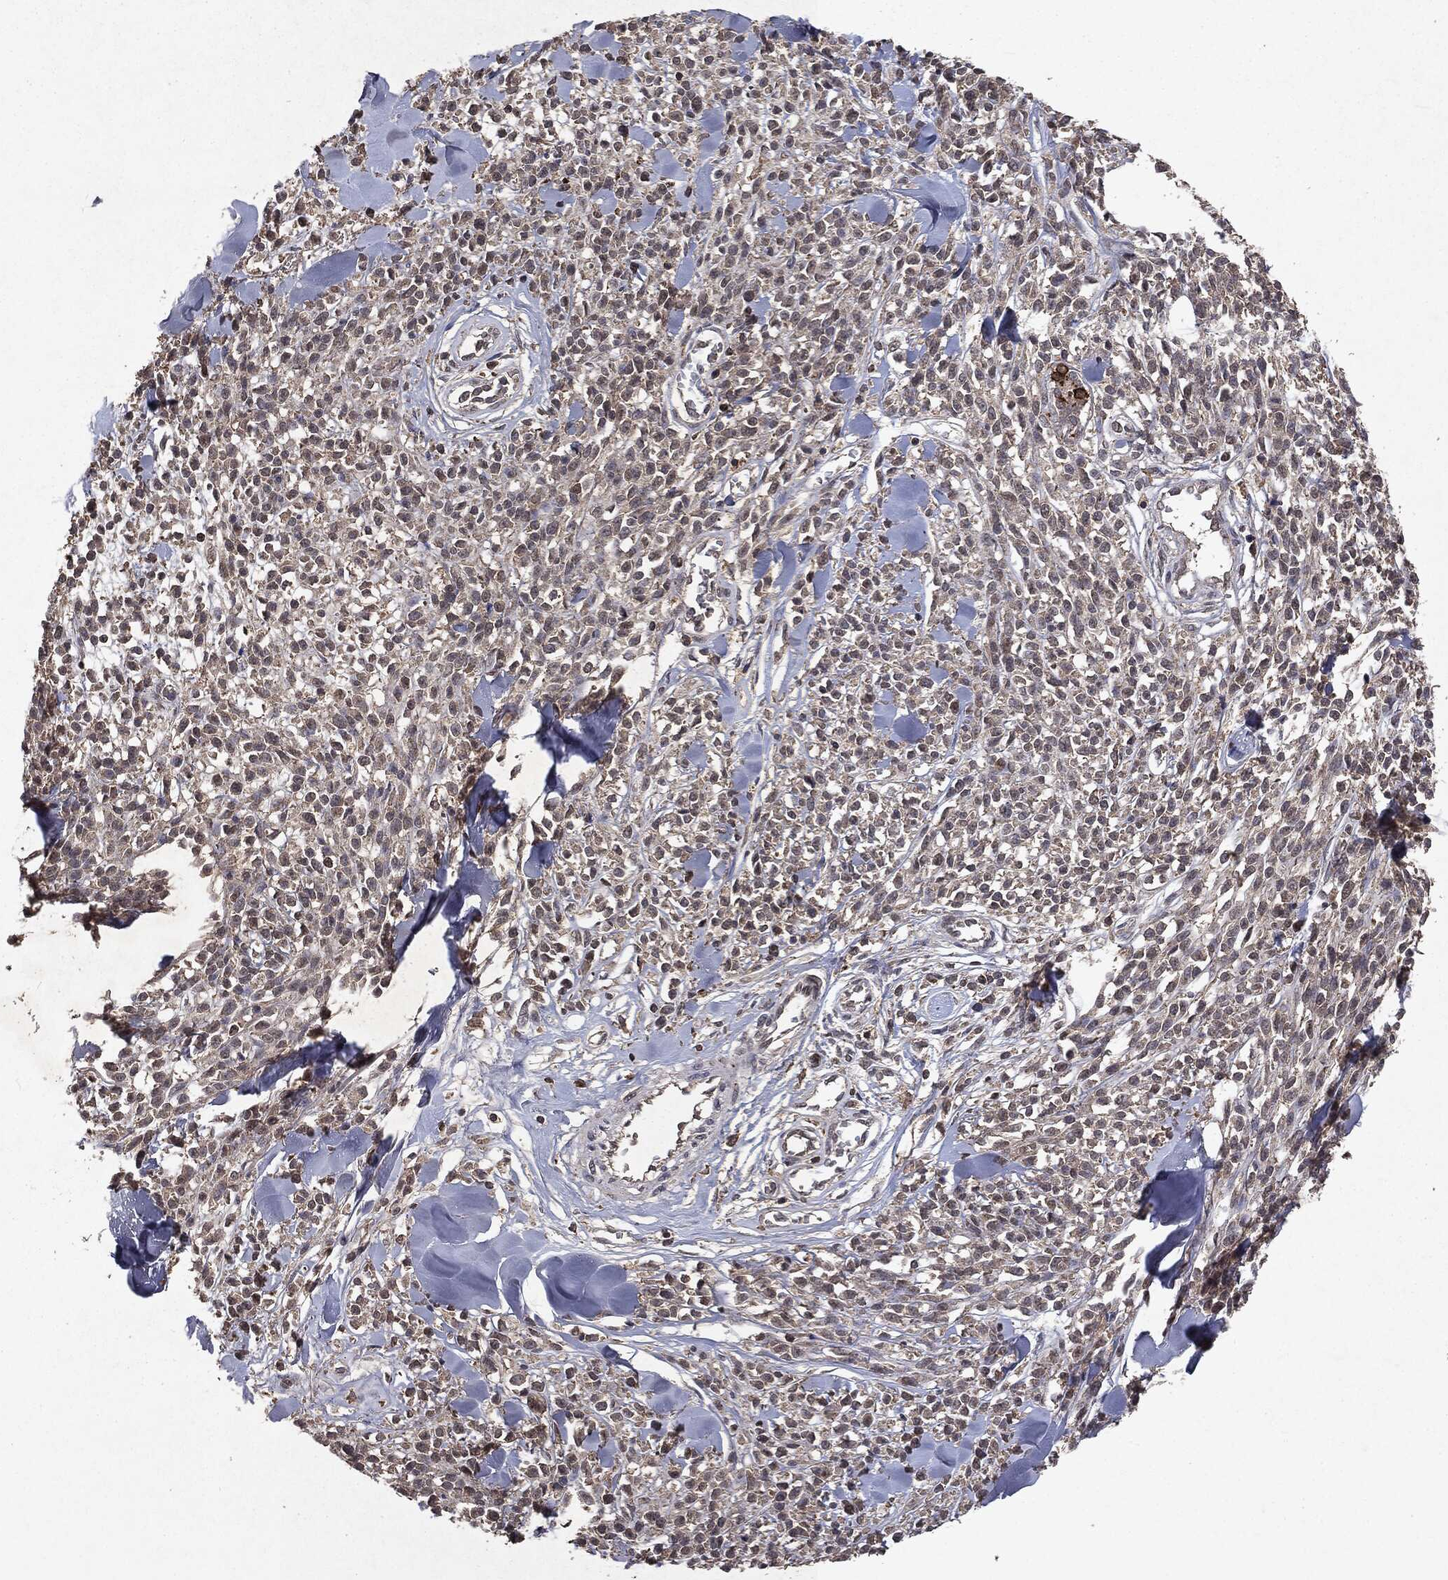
{"staining": {"intensity": "negative", "quantity": "none", "location": "none"}, "tissue": "melanoma", "cell_type": "Tumor cells", "image_type": "cancer", "snomed": [{"axis": "morphology", "description": "Malignant melanoma, NOS"}, {"axis": "topography", "description": "Skin"}, {"axis": "topography", "description": "Skin of trunk"}], "caption": "A high-resolution micrograph shows immunohistochemistry staining of malignant melanoma, which demonstrates no significant expression in tumor cells.", "gene": "MTOR", "patient": {"sex": "male", "age": 74}}